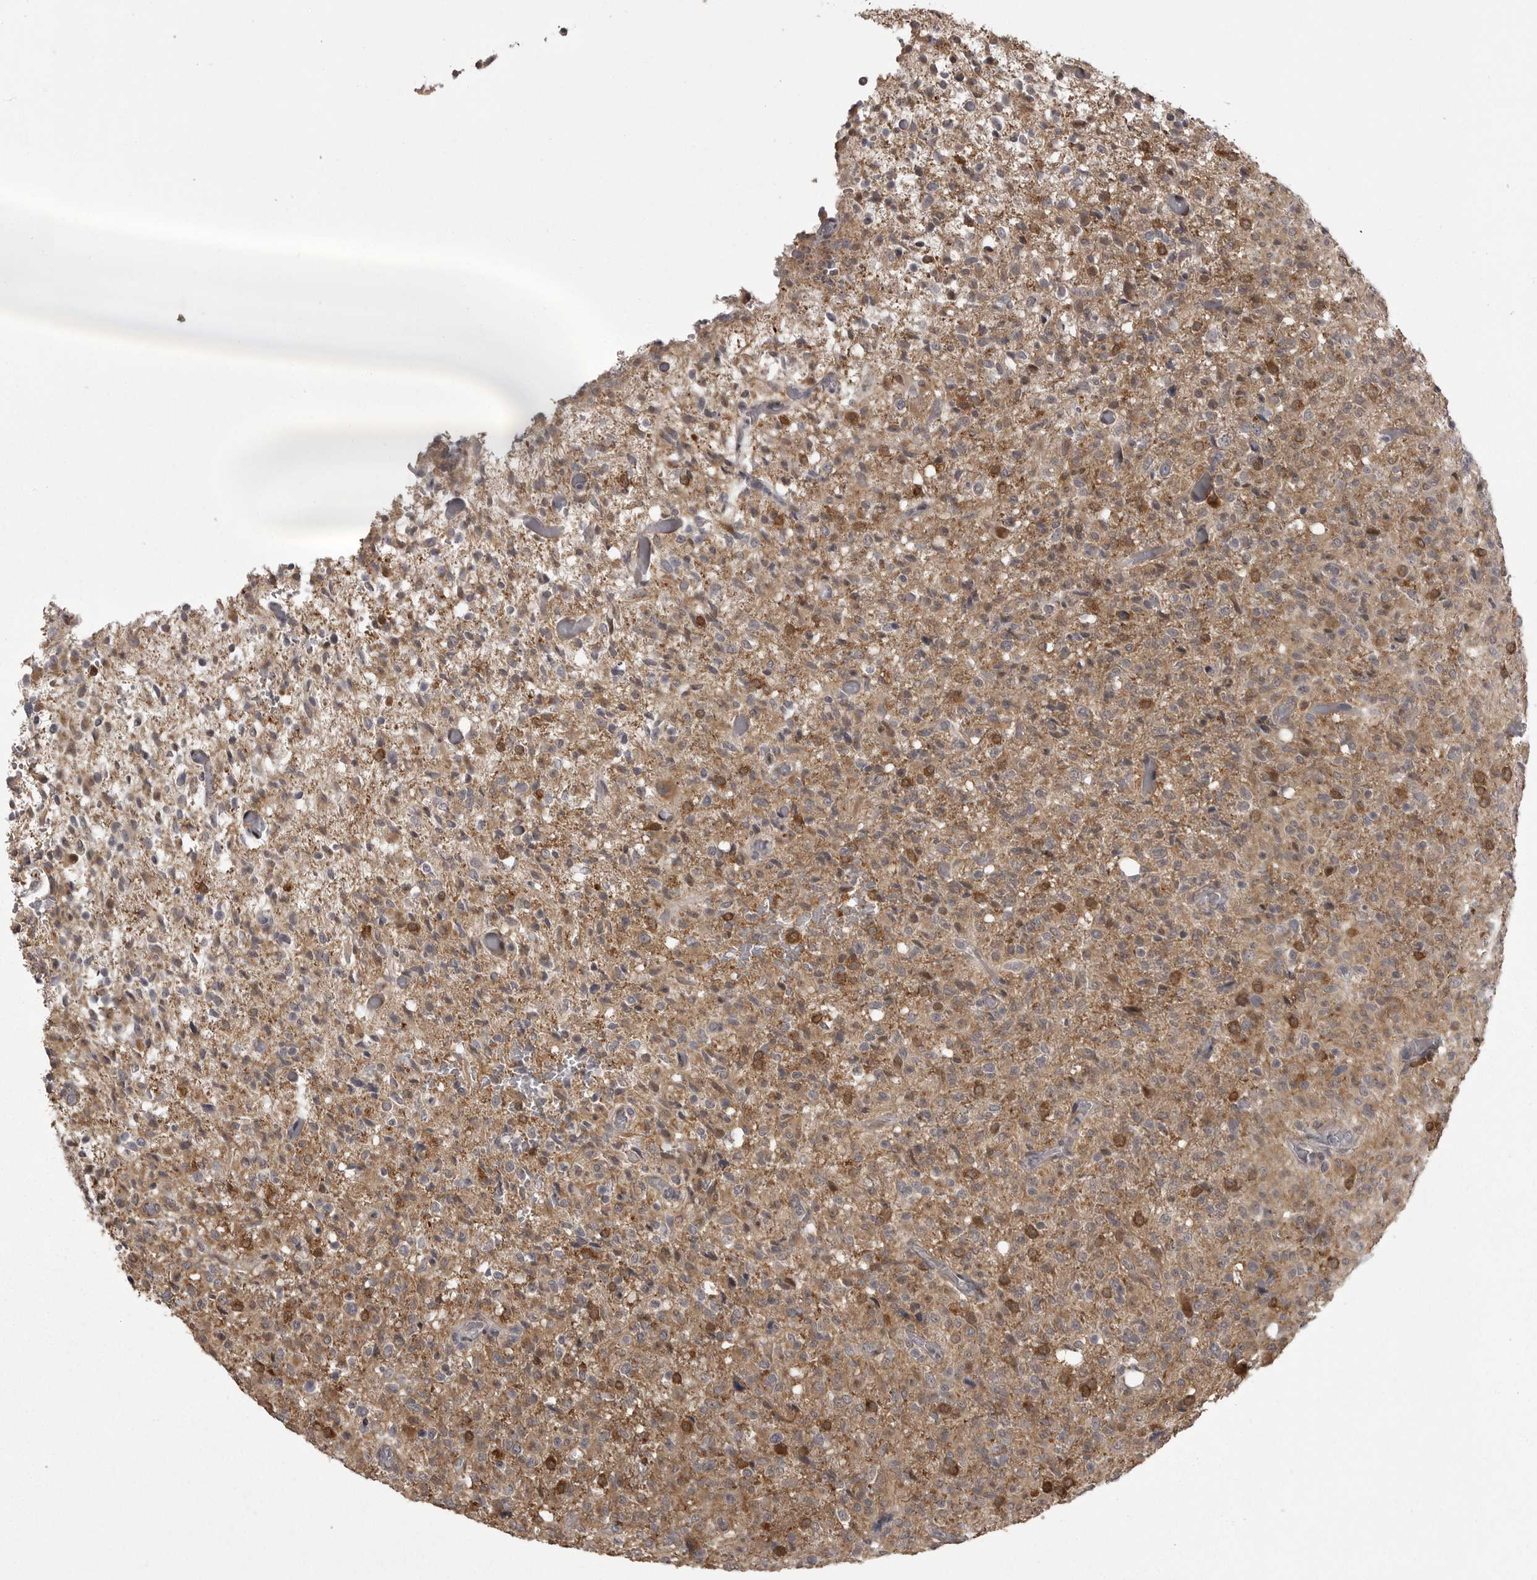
{"staining": {"intensity": "moderate", "quantity": ">75%", "location": "cytoplasmic/membranous"}, "tissue": "glioma", "cell_type": "Tumor cells", "image_type": "cancer", "snomed": [{"axis": "morphology", "description": "Glioma, malignant, High grade"}, {"axis": "topography", "description": "Brain"}], "caption": "Brown immunohistochemical staining in malignant high-grade glioma demonstrates moderate cytoplasmic/membranous staining in about >75% of tumor cells. The staining is performed using DAB brown chromogen to label protein expression. The nuclei are counter-stained blue using hematoxylin.", "gene": "SNX16", "patient": {"sex": "female", "age": 57}}